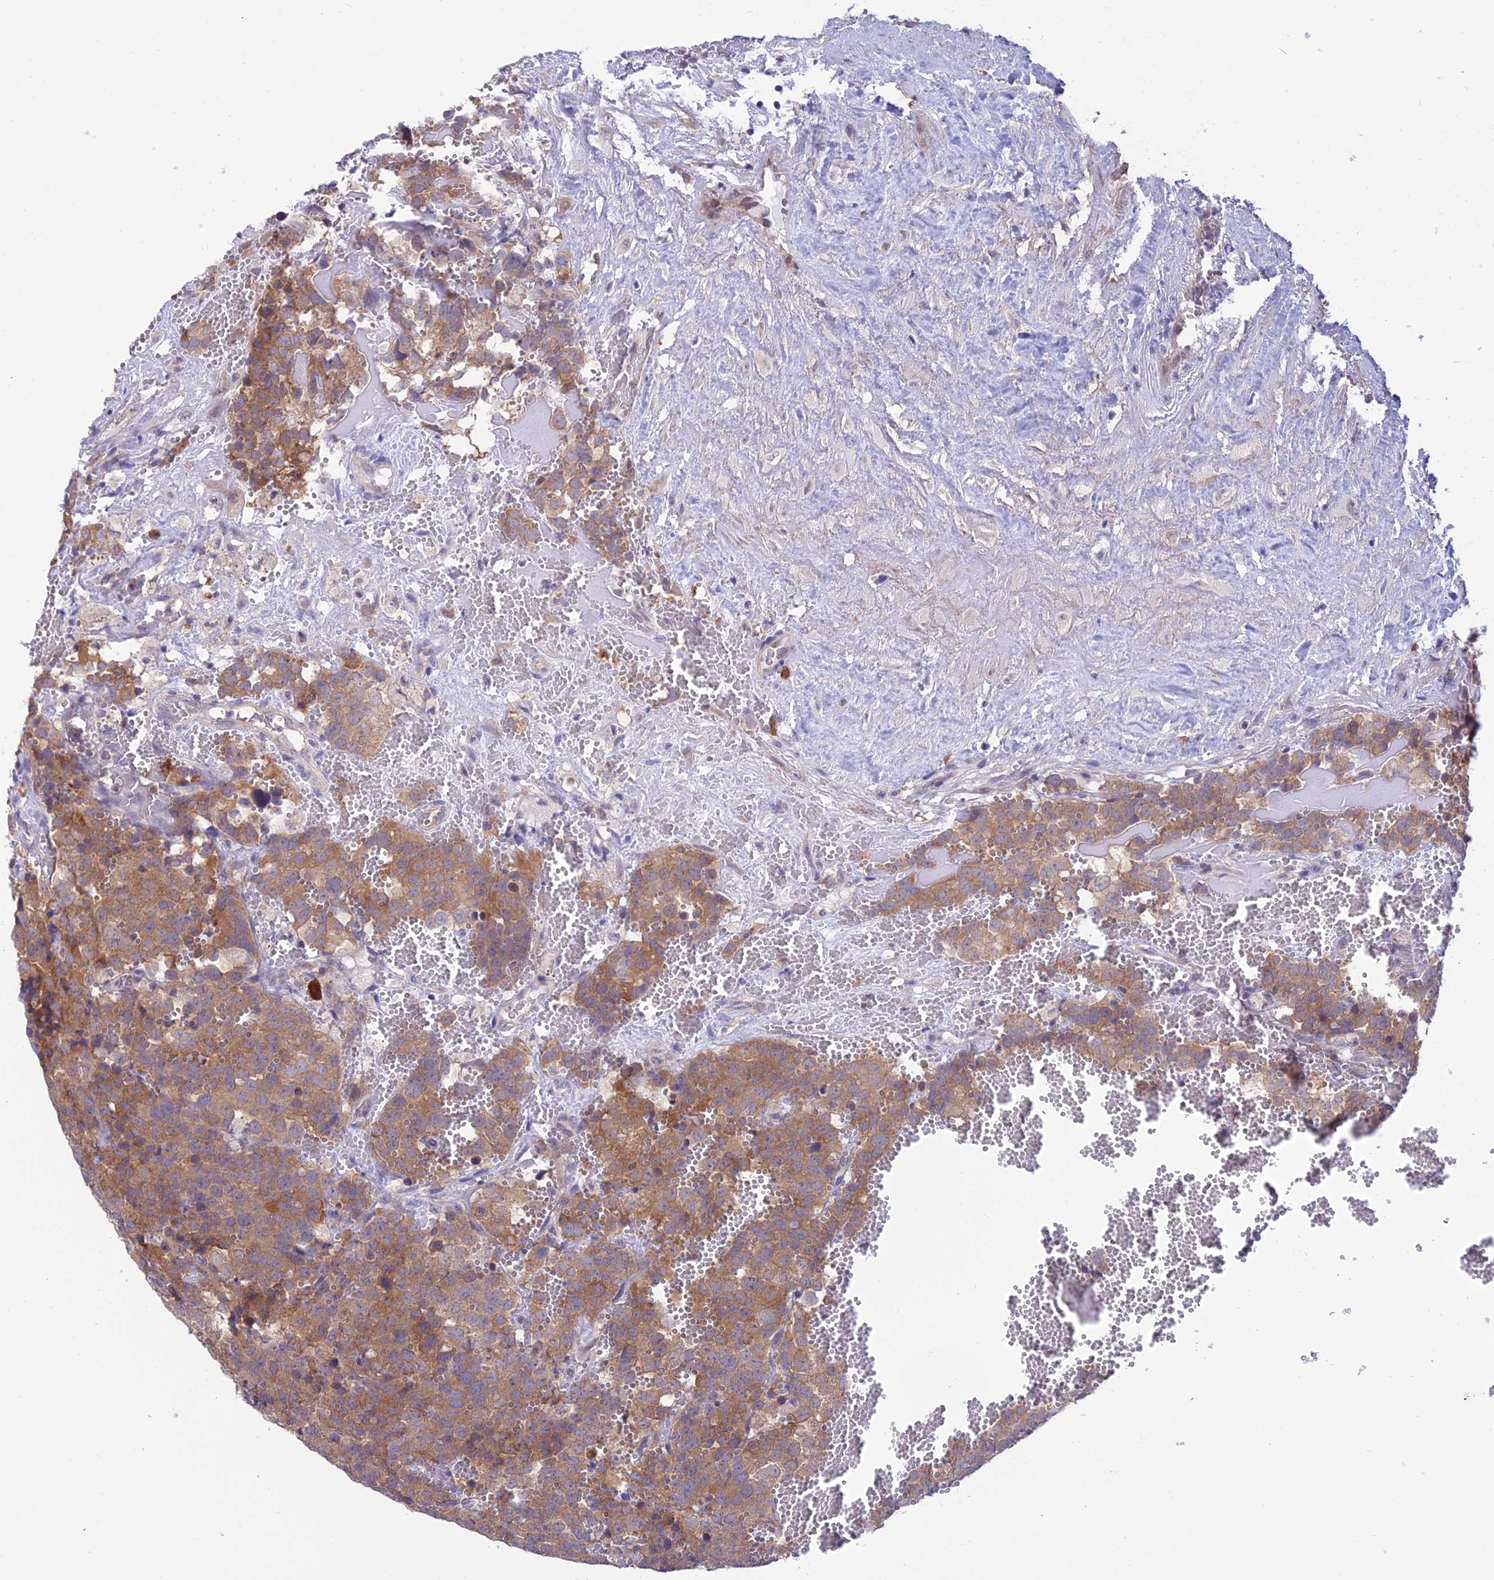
{"staining": {"intensity": "moderate", "quantity": ">75%", "location": "cytoplasmic/membranous"}, "tissue": "testis cancer", "cell_type": "Tumor cells", "image_type": "cancer", "snomed": [{"axis": "morphology", "description": "Seminoma, NOS"}, {"axis": "topography", "description": "Testis"}], "caption": "Brown immunohistochemical staining in human testis cancer exhibits moderate cytoplasmic/membranous expression in about >75% of tumor cells.", "gene": "RNF126", "patient": {"sex": "male", "age": 71}}